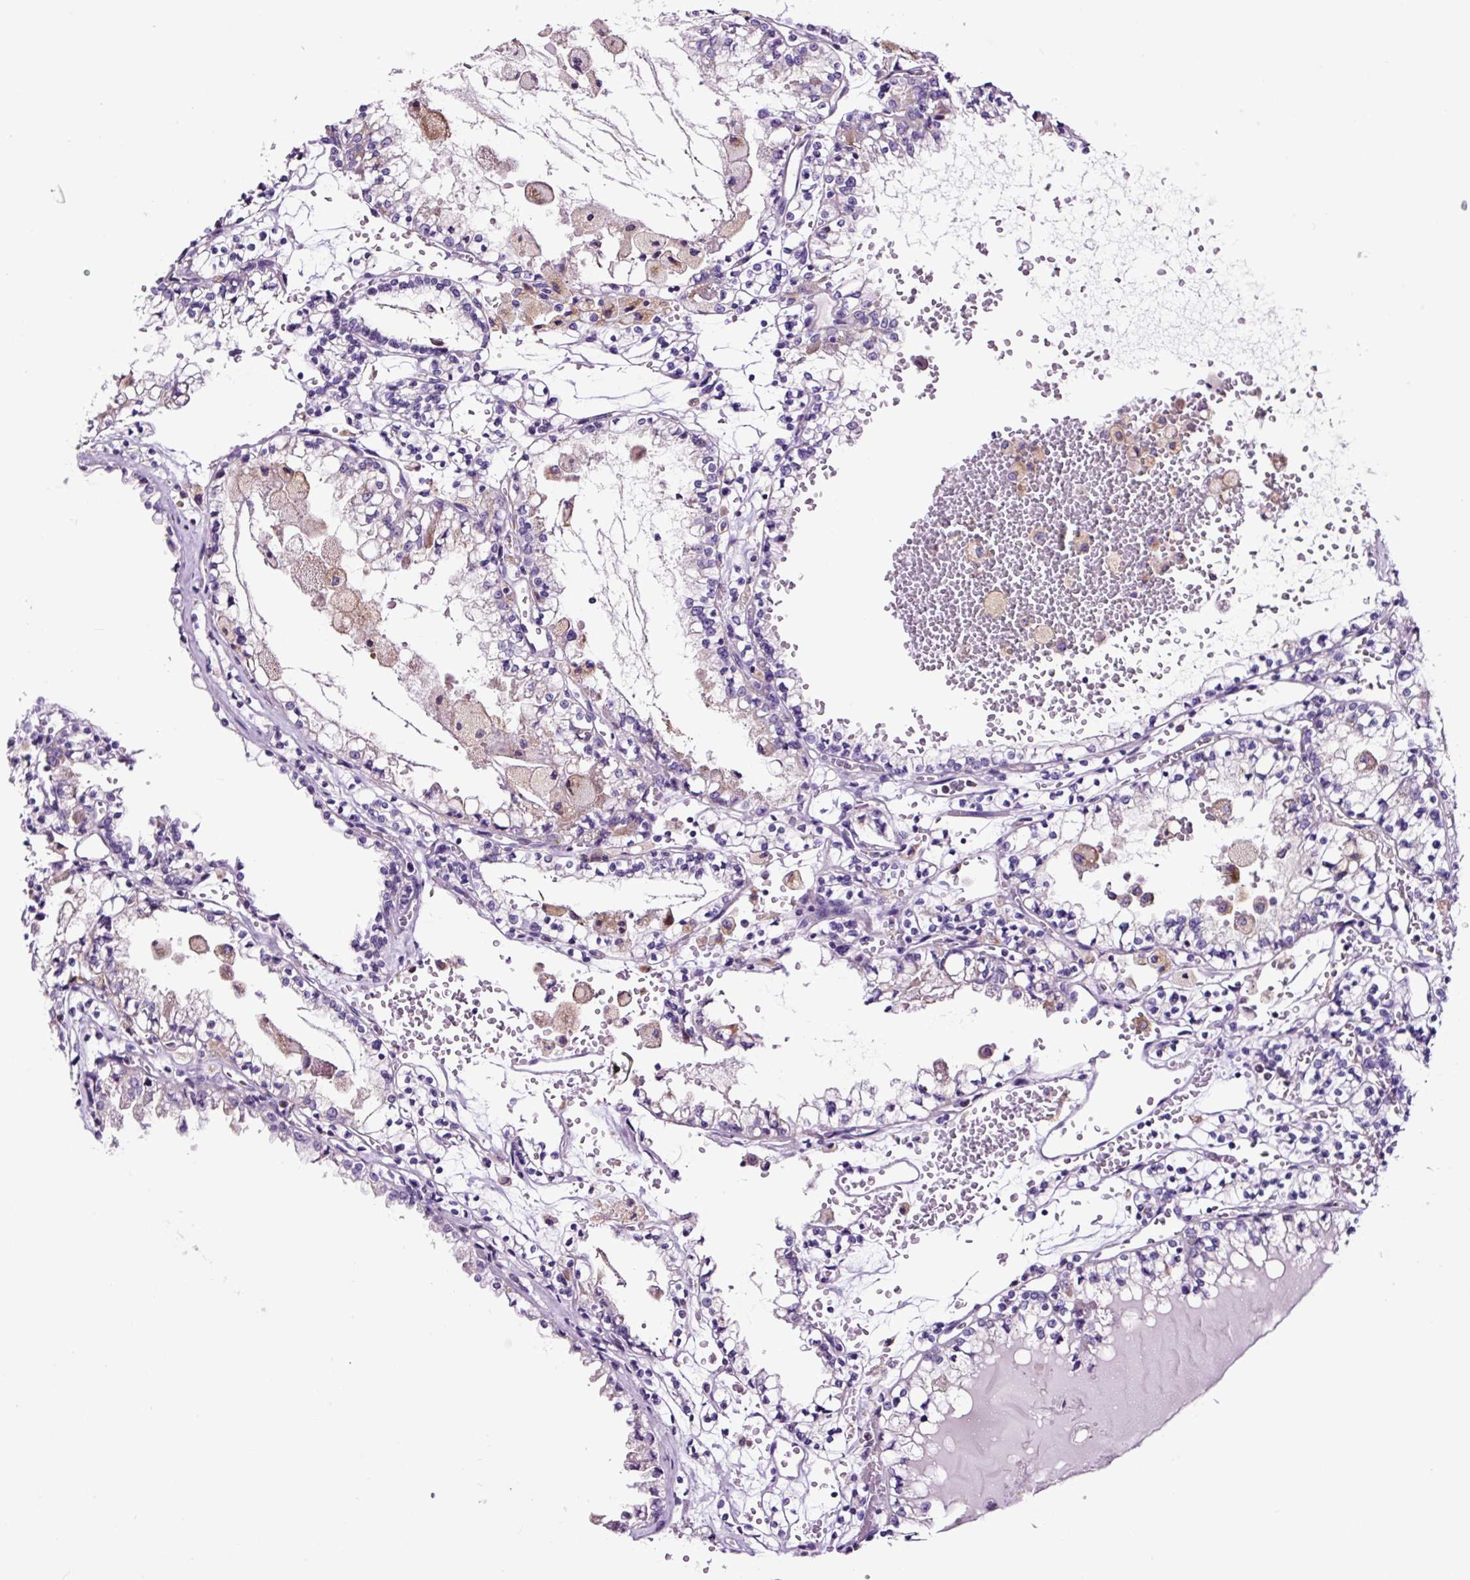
{"staining": {"intensity": "negative", "quantity": "none", "location": "none"}, "tissue": "renal cancer", "cell_type": "Tumor cells", "image_type": "cancer", "snomed": [{"axis": "morphology", "description": "Adenocarcinoma, NOS"}, {"axis": "topography", "description": "Kidney"}], "caption": "IHC photomicrograph of human adenocarcinoma (renal) stained for a protein (brown), which displays no positivity in tumor cells.", "gene": "FBXL7", "patient": {"sex": "female", "age": 56}}